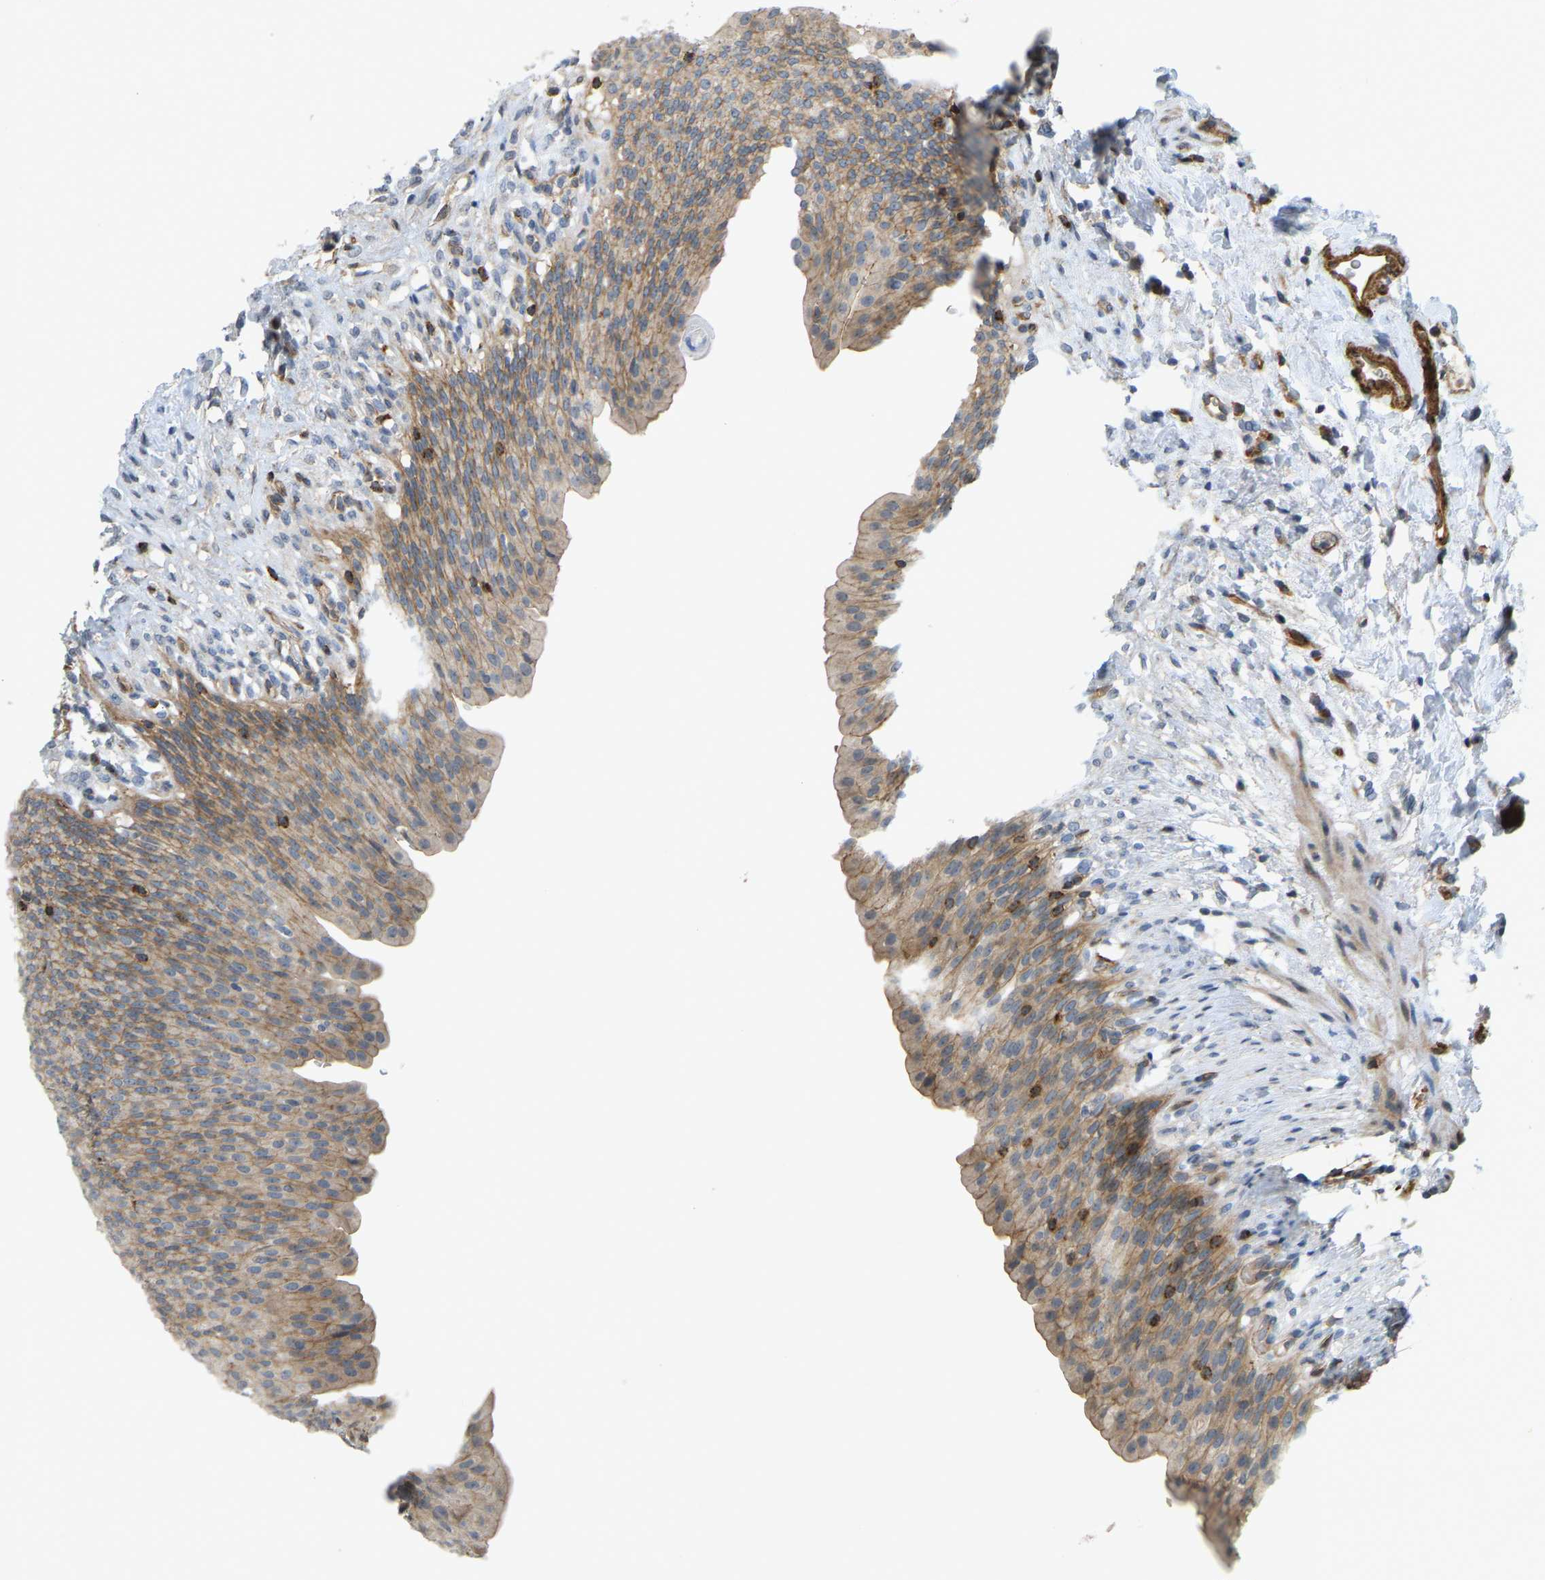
{"staining": {"intensity": "moderate", "quantity": ">75%", "location": "cytoplasmic/membranous"}, "tissue": "urinary bladder", "cell_type": "Urothelial cells", "image_type": "normal", "snomed": [{"axis": "morphology", "description": "Normal tissue, NOS"}, {"axis": "topography", "description": "Urinary bladder"}], "caption": "DAB immunohistochemical staining of benign human urinary bladder exhibits moderate cytoplasmic/membranous protein expression in approximately >75% of urothelial cells.", "gene": "KIAA1671", "patient": {"sex": "female", "age": 79}}